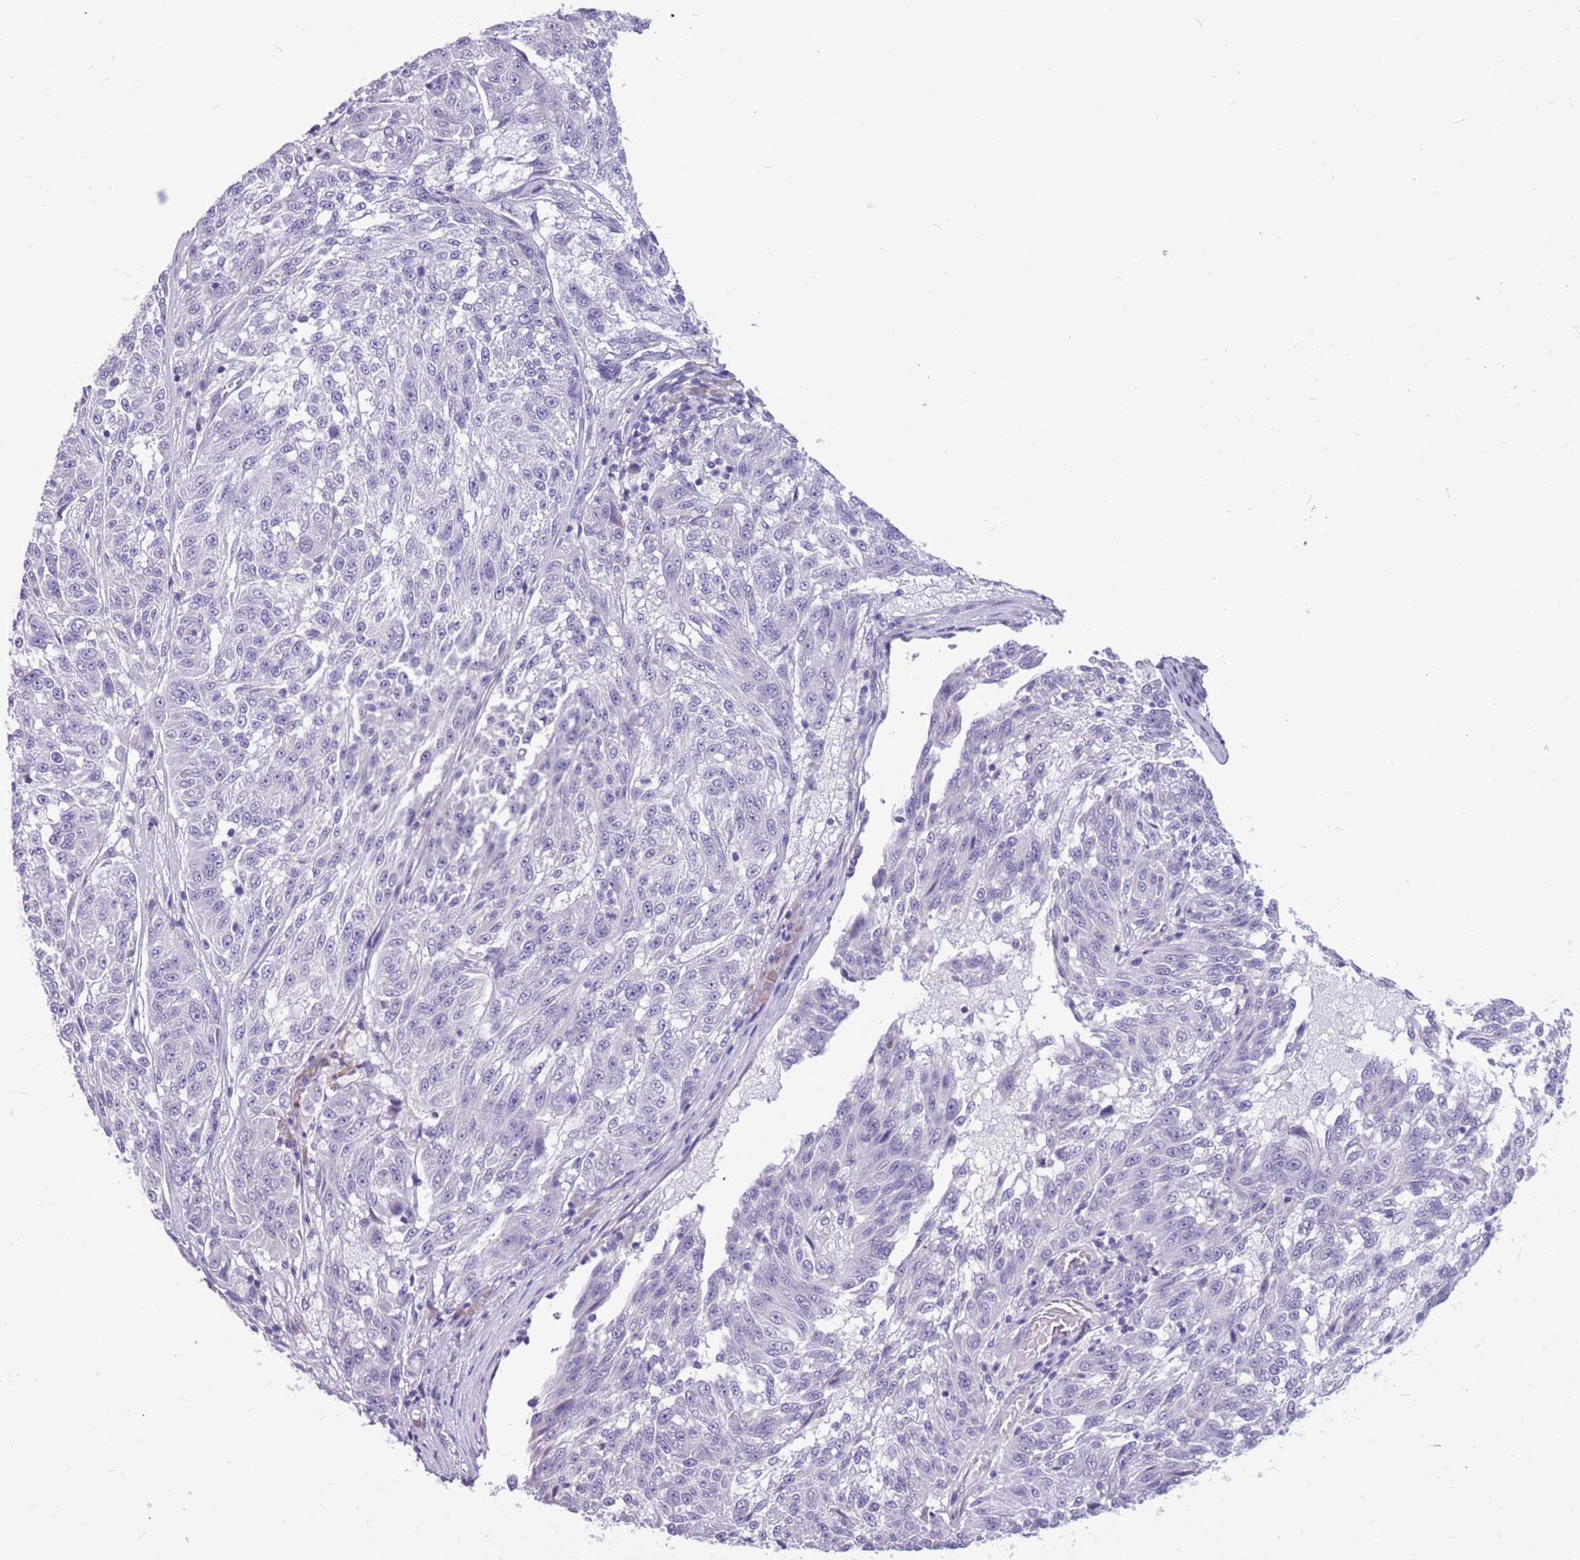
{"staining": {"intensity": "negative", "quantity": "none", "location": "none"}, "tissue": "melanoma", "cell_type": "Tumor cells", "image_type": "cancer", "snomed": [{"axis": "morphology", "description": "Malignant melanoma, NOS"}, {"axis": "topography", "description": "Skin"}], "caption": "Immunohistochemistry (IHC) of malignant melanoma displays no staining in tumor cells.", "gene": "ZNF425", "patient": {"sex": "male", "age": 53}}